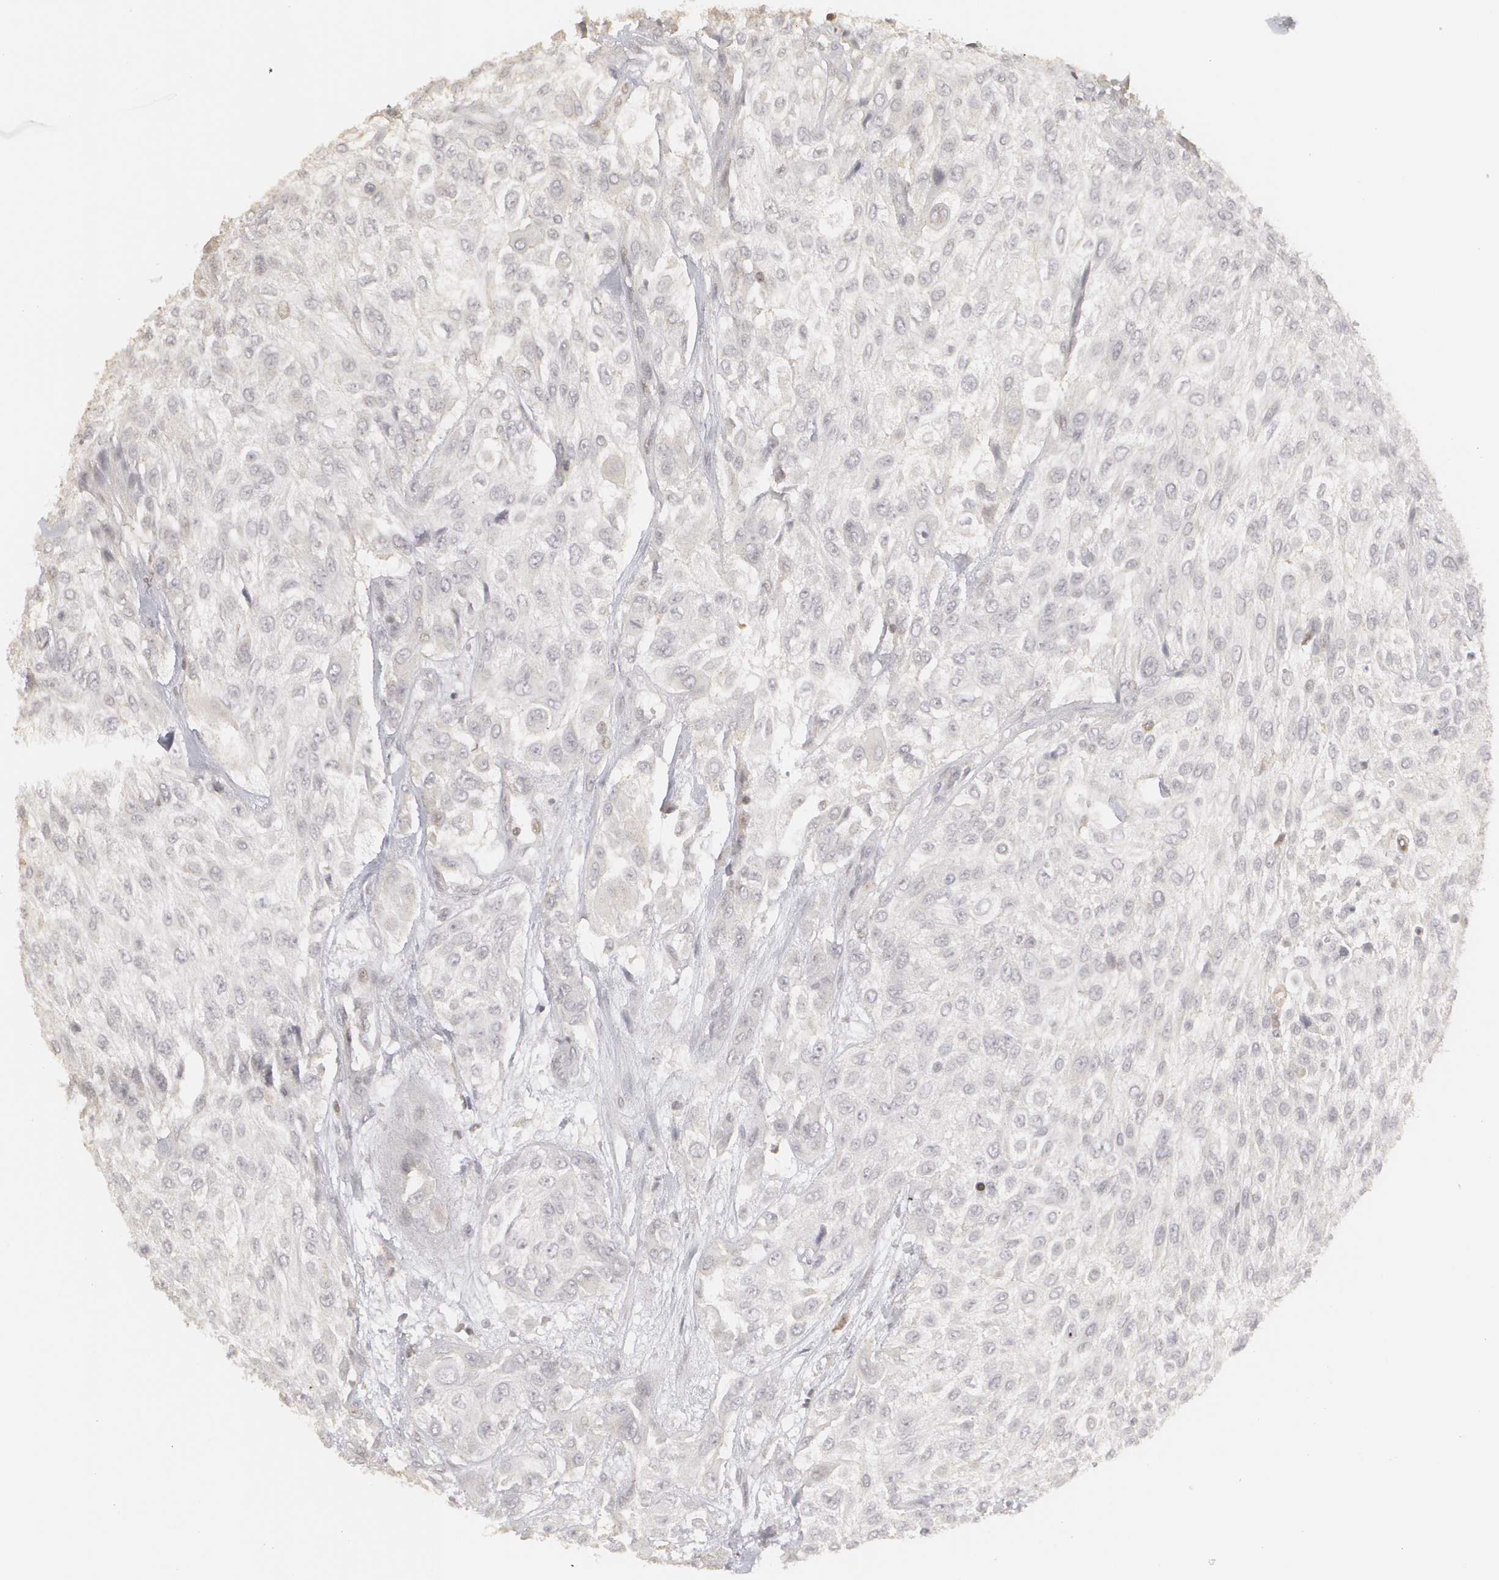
{"staining": {"intensity": "negative", "quantity": "none", "location": "none"}, "tissue": "urothelial cancer", "cell_type": "Tumor cells", "image_type": "cancer", "snomed": [{"axis": "morphology", "description": "Urothelial carcinoma, High grade"}, {"axis": "topography", "description": "Urinary bladder"}], "caption": "The photomicrograph reveals no staining of tumor cells in urothelial cancer. Nuclei are stained in blue.", "gene": "CLDN2", "patient": {"sex": "male", "age": 57}}